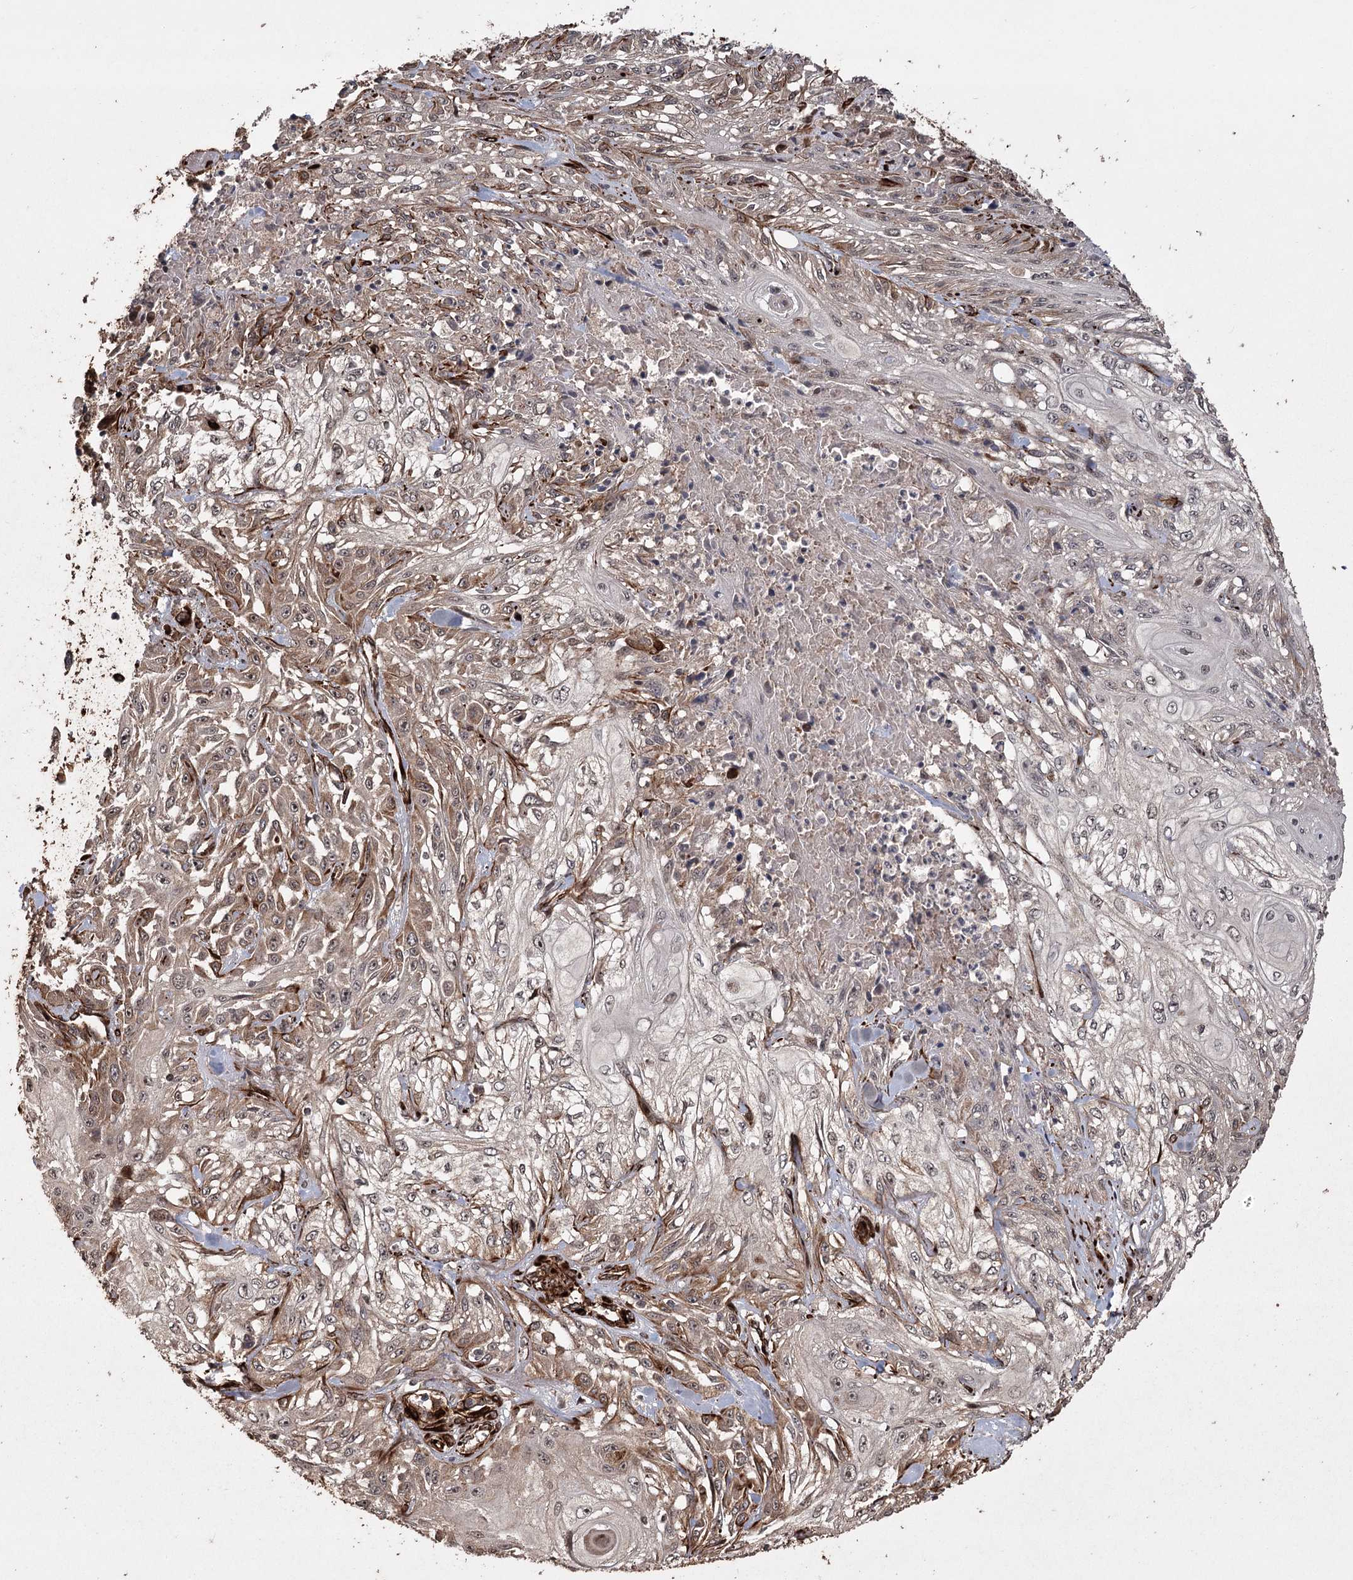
{"staining": {"intensity": "moderate", "quantity": ">75%", "location": "cytoplasmic/membranous"}, "tissue": "skin cancer", "cell_type": "Tumor cells", "image_type": "cancer", "snomed": [{"axis": "morphology", "description": "Squamous cell carcinoma, NOS"}, {"axis": "morphology", "description": "Squamous cell carcinoma, metastatic, NOS"}, {"axis": "topography", "description": "Skin"}, {"axis": "topography", "description": "Lymph node"}], "caption": "Human skin metastatic squamous cell carcinoma stained with a brown dye exhibits moderate cytoplasmic/membranous positive staining in approximately >75% of tumor cells.", "gene": "RPAP3", "patient": {"sex": "male", "age": 75}}